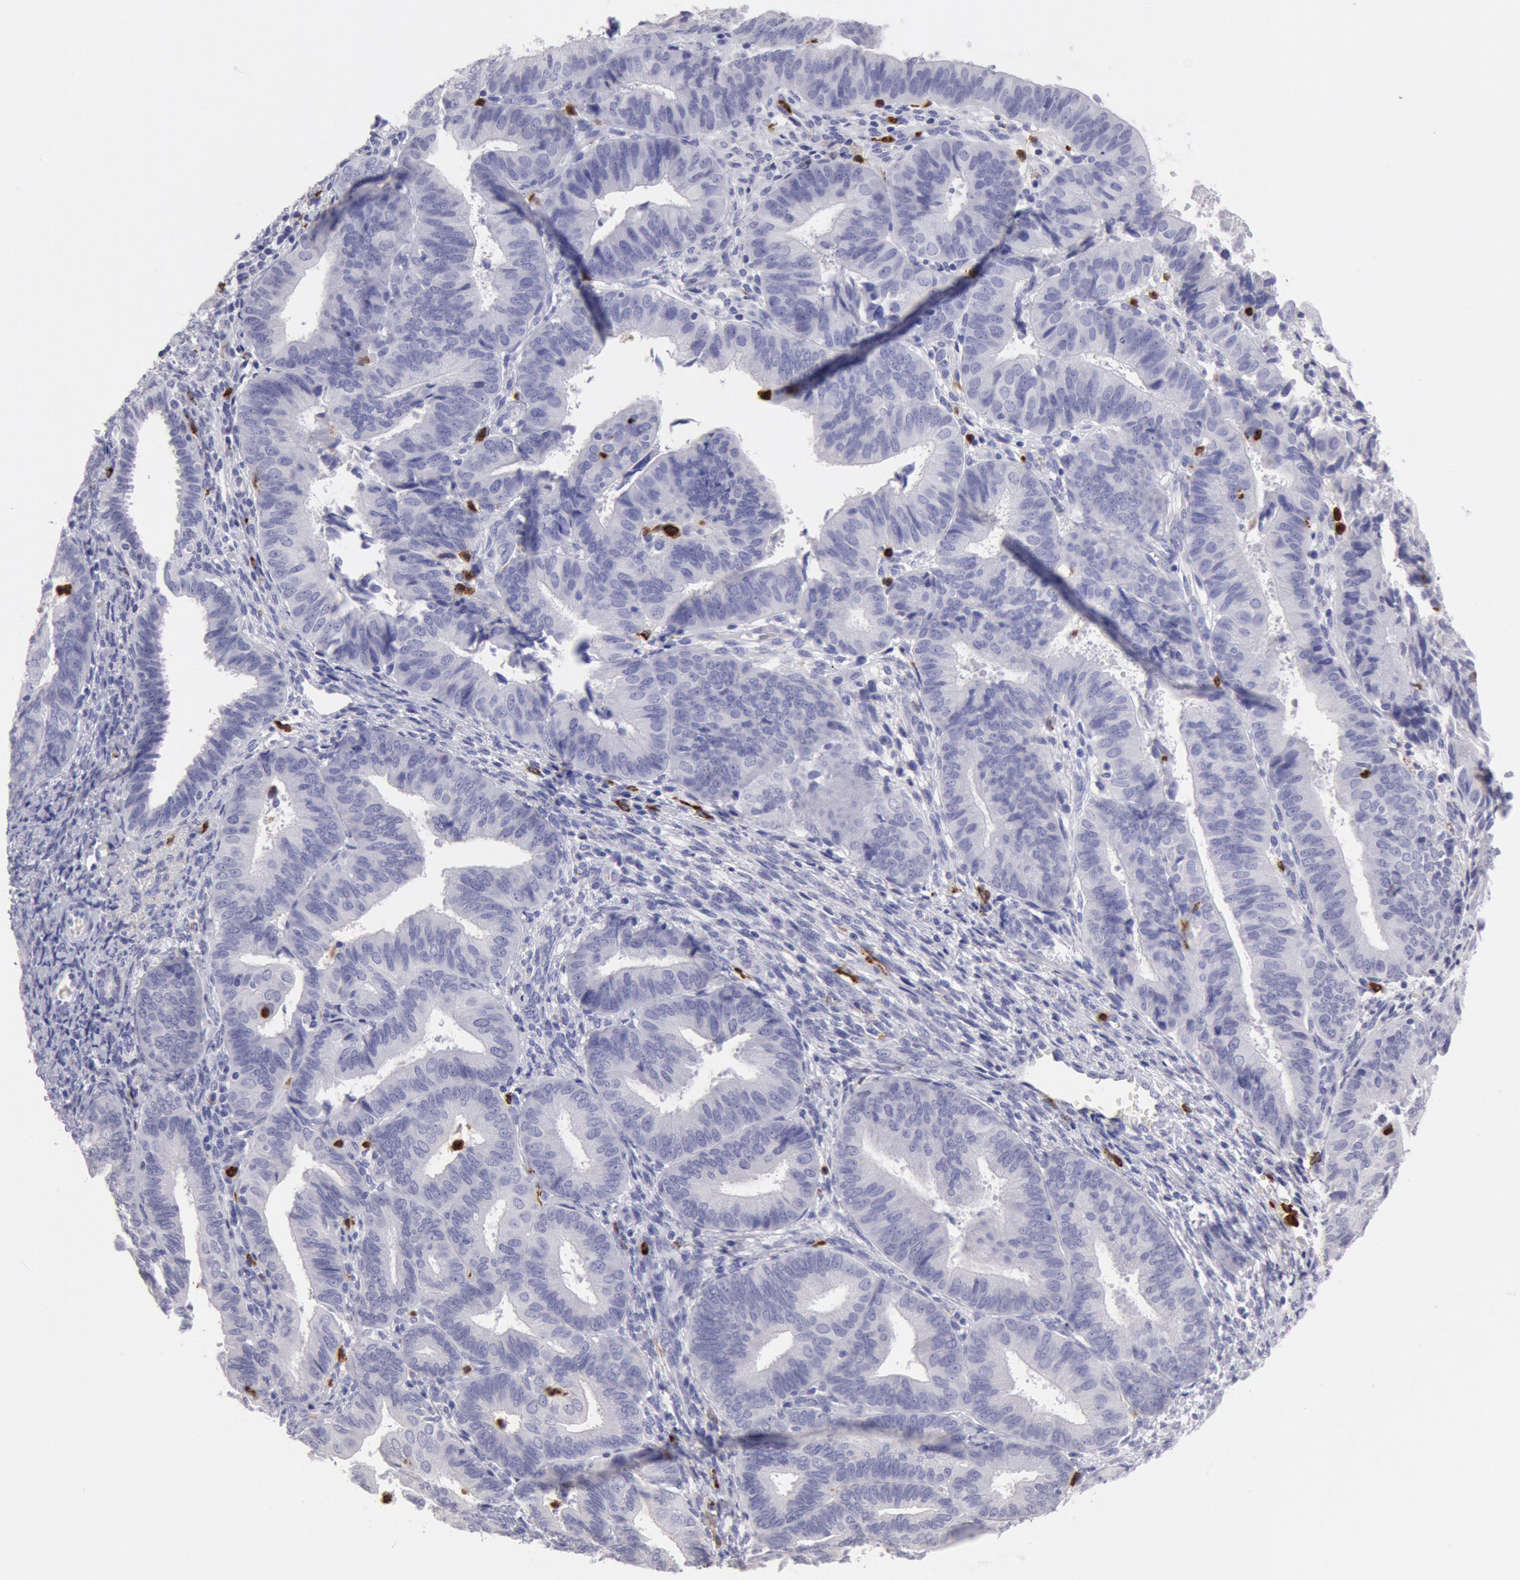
{"staining": {"intensity": "negative", "quantity": "none", "location": "none"}, "tissue": "endometrial cancer", "cell_type": "Tumor cells", "image_type": "cancer", "snomed": [{"axis": "morphology", "description": "Adenocarcinoma, NOS"}, {"axis": "topography", "description": "Endometrium"}], "caption": "The IHC photomicrograph has no significant staining in tumor cells of endometrial adenocarcinoma tissue.", "gene": "FCN1", "patient": {"sex": "female", "age": 63}}